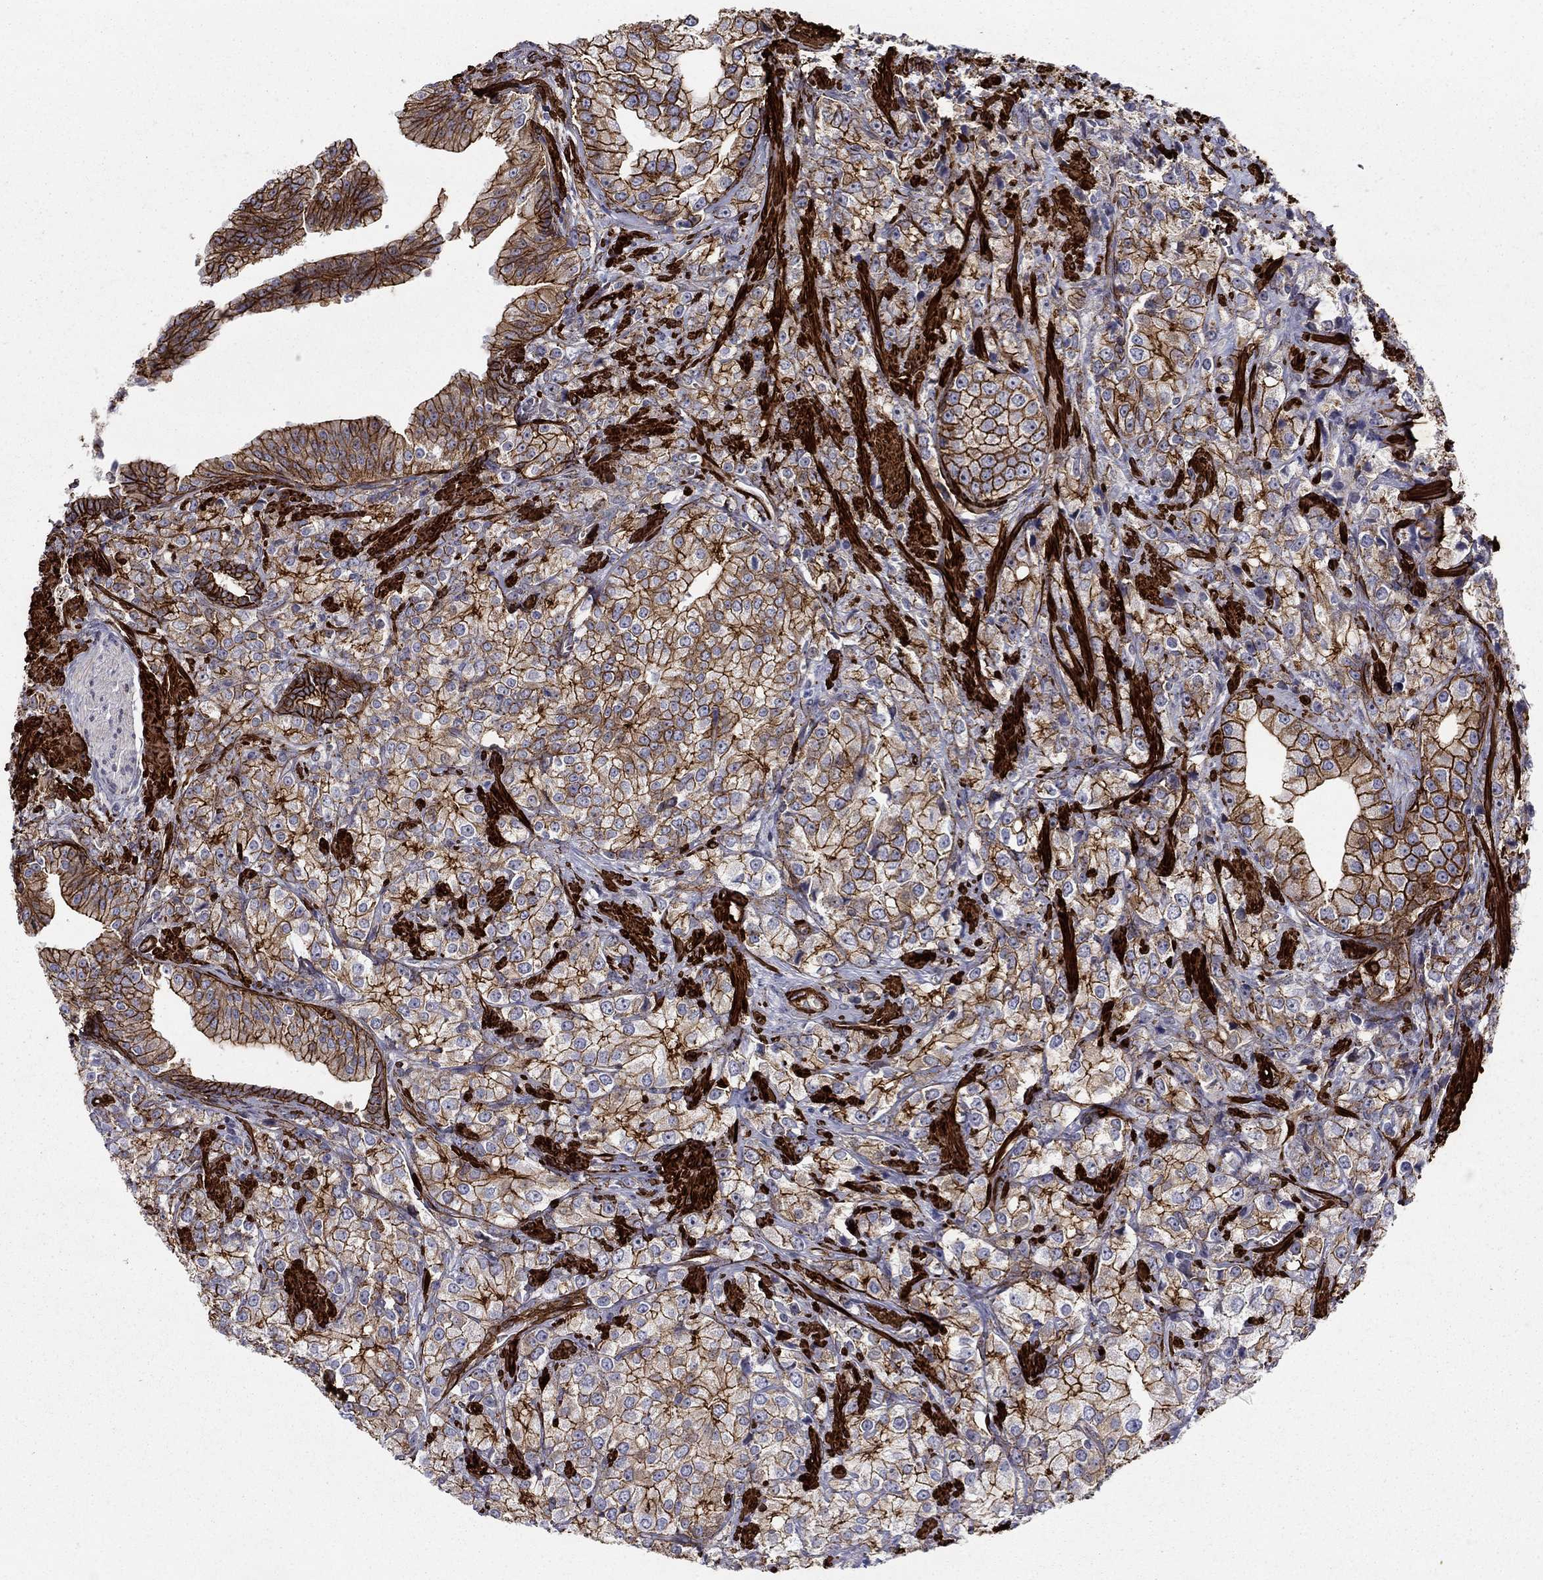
{"staining": {"intensity": "strong", "quantity": ">75%", "location": "cytoplasmic/membranous"}, "tissue": "prostate cancer", "cell_type": "Tumor cells", "image_type": "cancer", "snomed": [{"axis": "morphology", "description": "Adenocarcinoma, NOS"}, {"axis": "topography", "description": "Prostate and seminal vesicle, NOS"}, {"axis": "topography", "description": "Prostate"}], "caption": "This photomicrograph demonstrates prostate adenocarcinoma stained with immunohistochemistry to label a protein in brown. The cytoplasmic/membranous of tumor cells show strong positivity for the protein. Nuclei are counter-stained blue.", "gene": "KRBA1", "patient": {"sex": "male", "age": 68}}